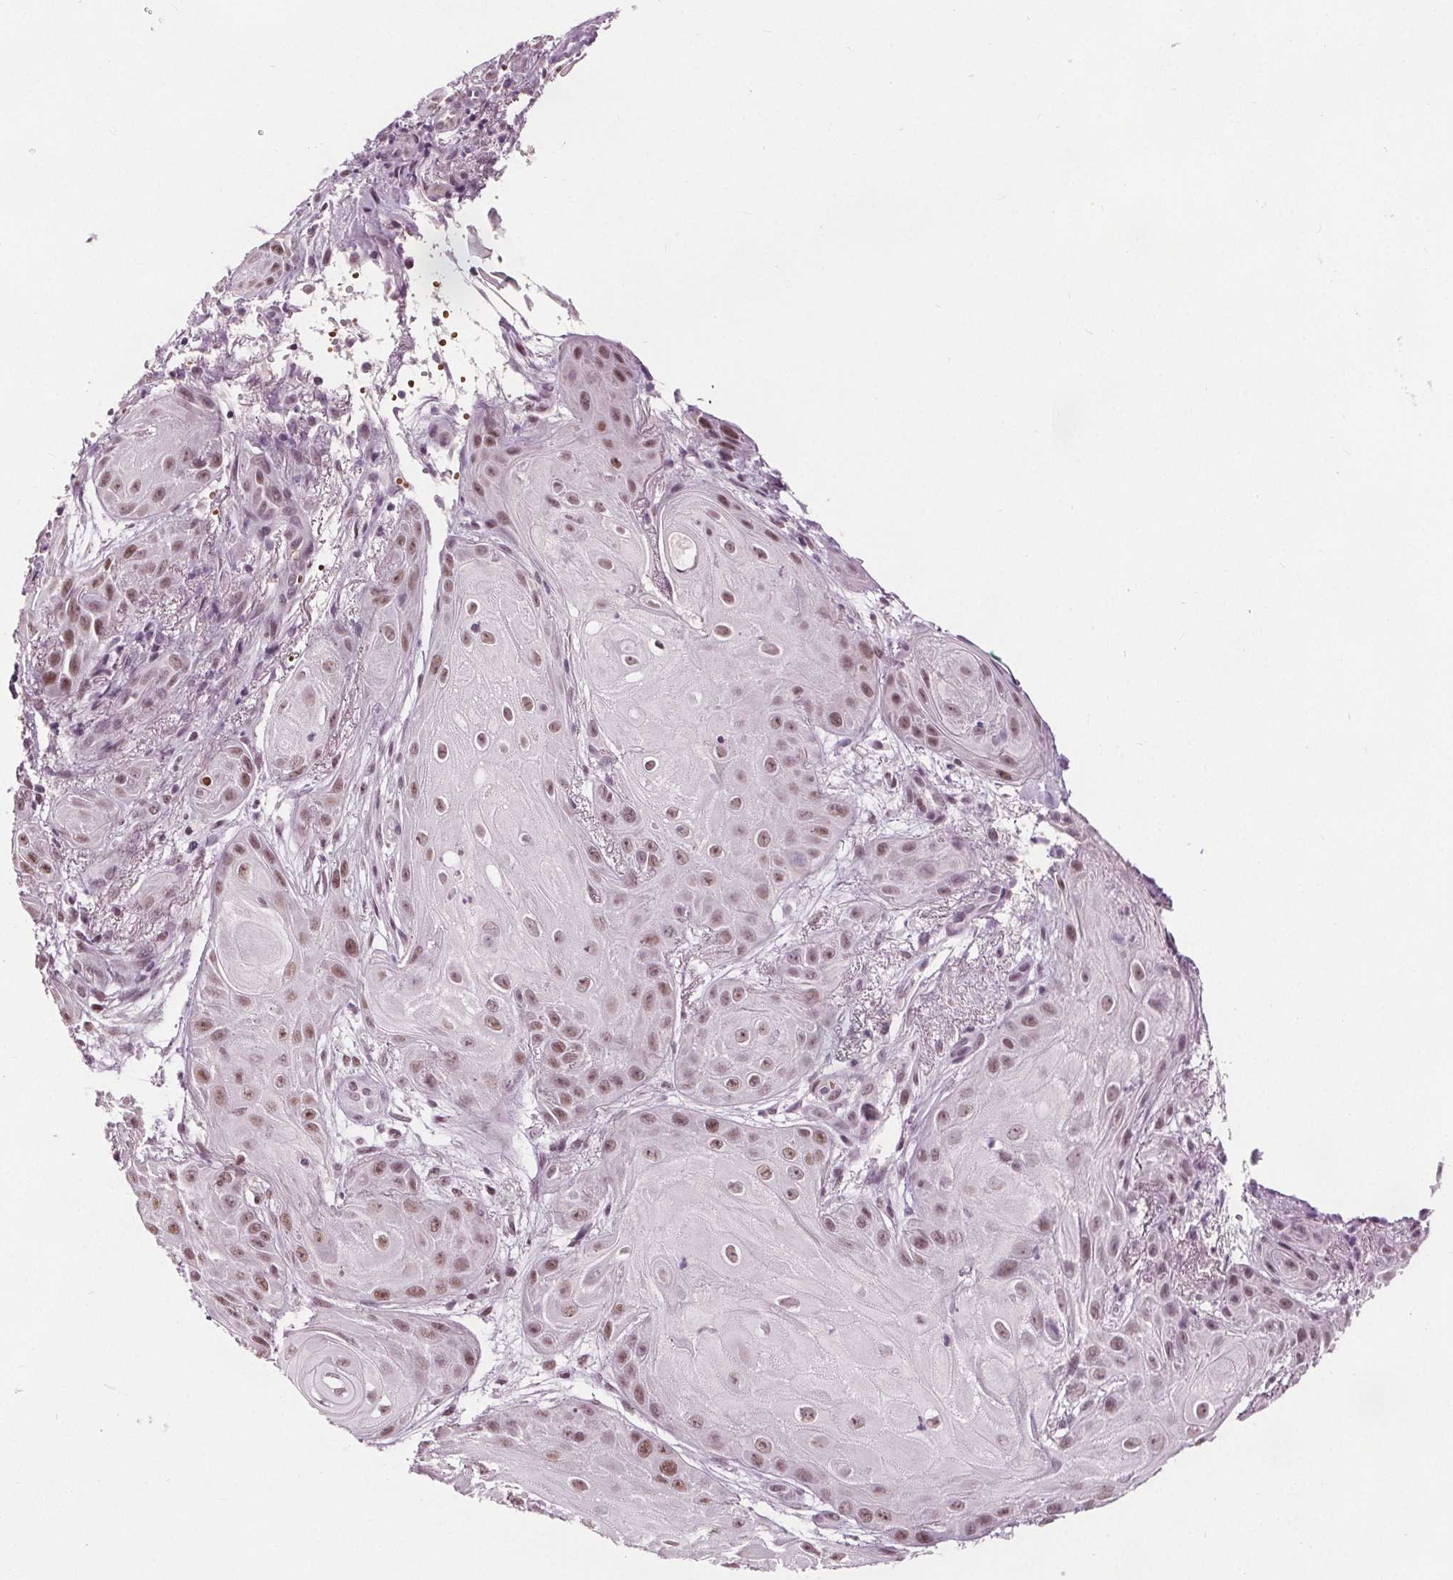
{"staining": {"intensity": "moderate", "quantity": ">75%", "location": "nuclear"}, "tissue": "skin cancer", "cell_type": "Tumor cells", "image_type": "cancer", "snomed": [{"axis": "morphology", "description": "Squamous cell carcinoma, NOS"}, {"axis": "topography", "description": "Skin"}], "caption": "About >75% of tumor cells in human skin cancer (squamous cell carcinoma) show moderate nuclear protein positivity as visualized by brown immunohistochemical staining.", "gene": "IWS1", "patient": {"sex": "male", "age": 62}}